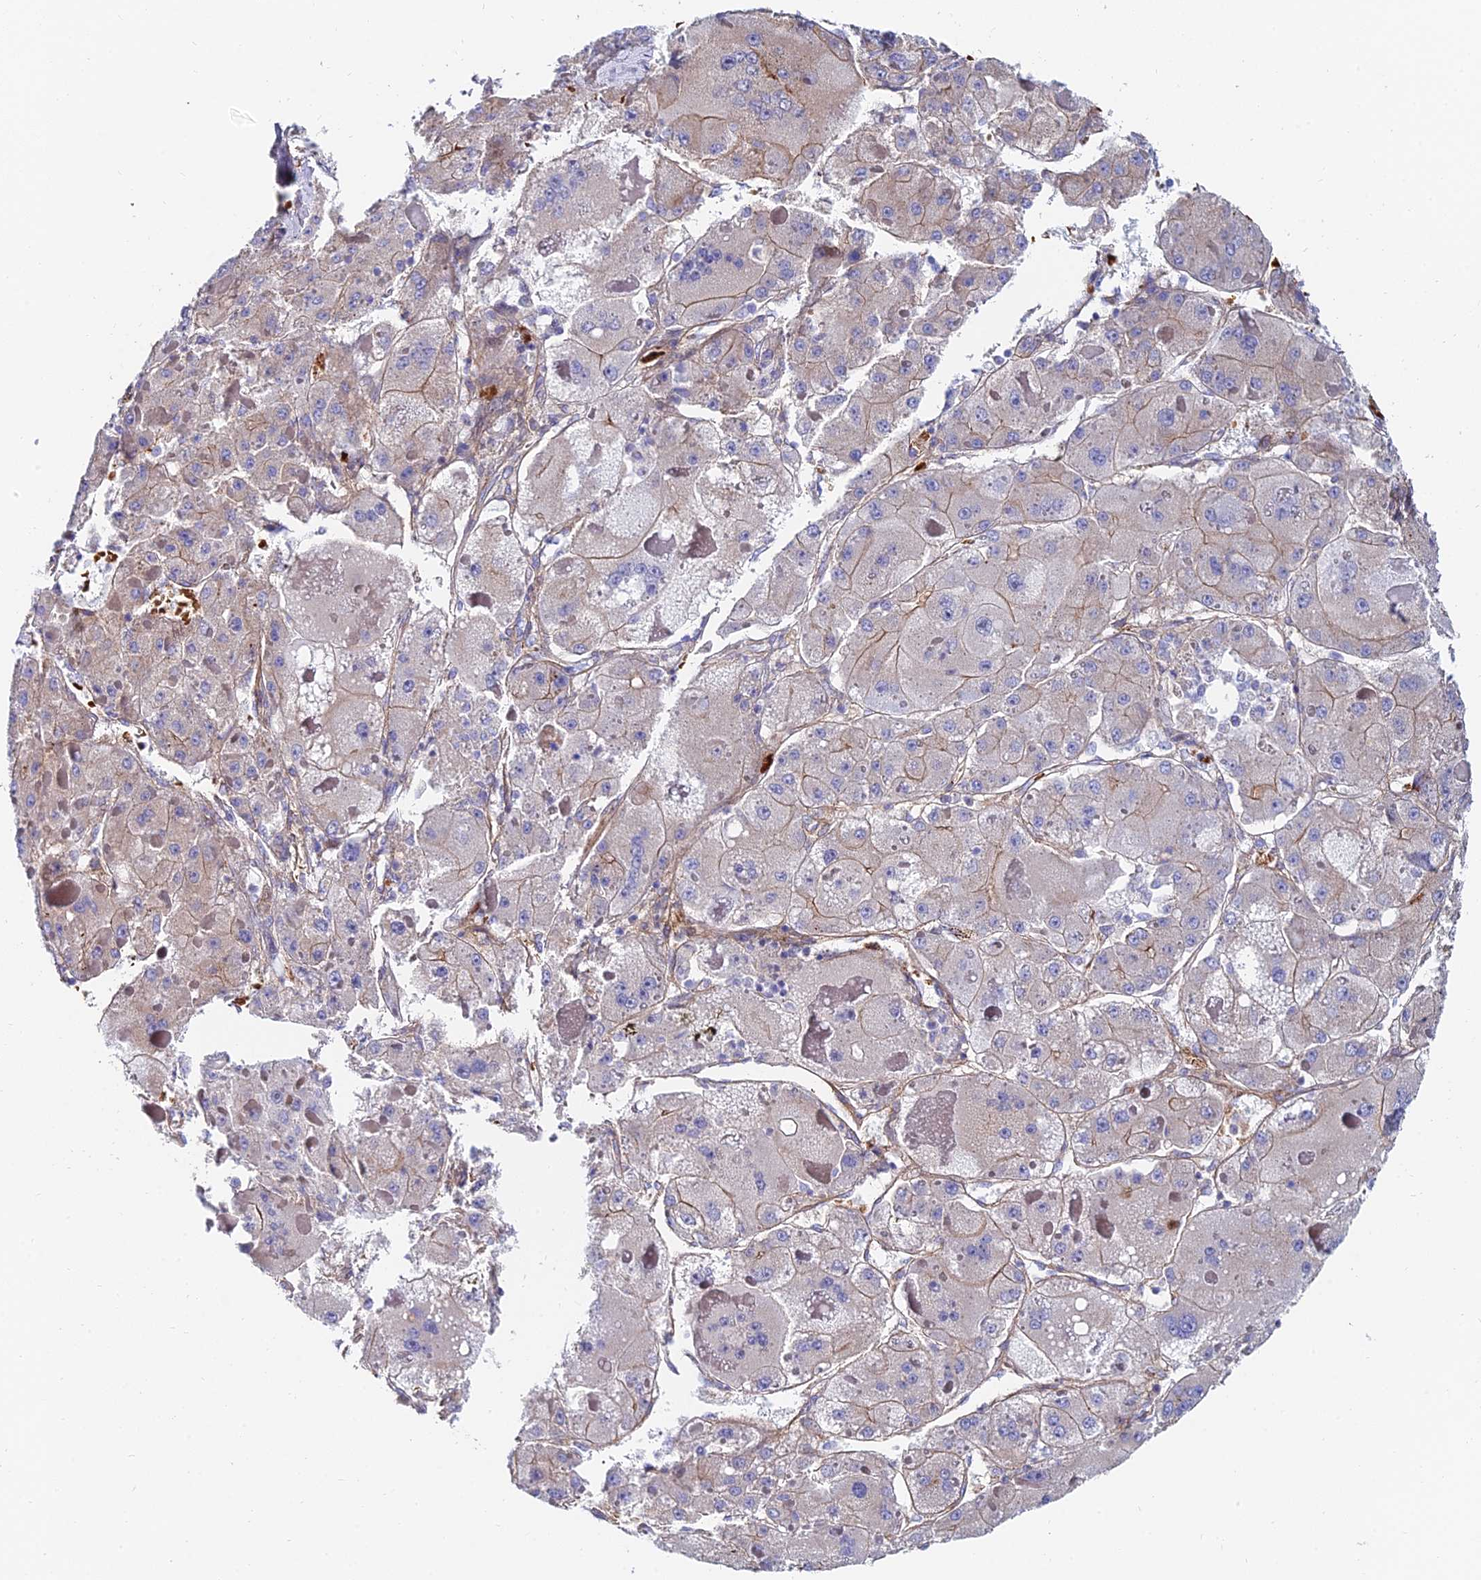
{"staining": {"intensity": "moderate", "quantity": "<25%", "location": "cytoplasmic/membranous"}, "tissue": "liver cancer", "cell_type": "Tumor cells", "image_type": "cancer", "snomed": [{"axis": "morphology", "description": "Carcinoma, Hepatocellular, NOS"}, {"axis": "topography", "description": "Liver"}], "caption": "A photomicrograph showing moderate cytoplasmic/membranous positivity in about <25% of tumor cells in liver cancer, as visualized by brown immunohistochemical staining.", "gene": "ADGRF3", "patient": {"sex": "female", "age": 73}}